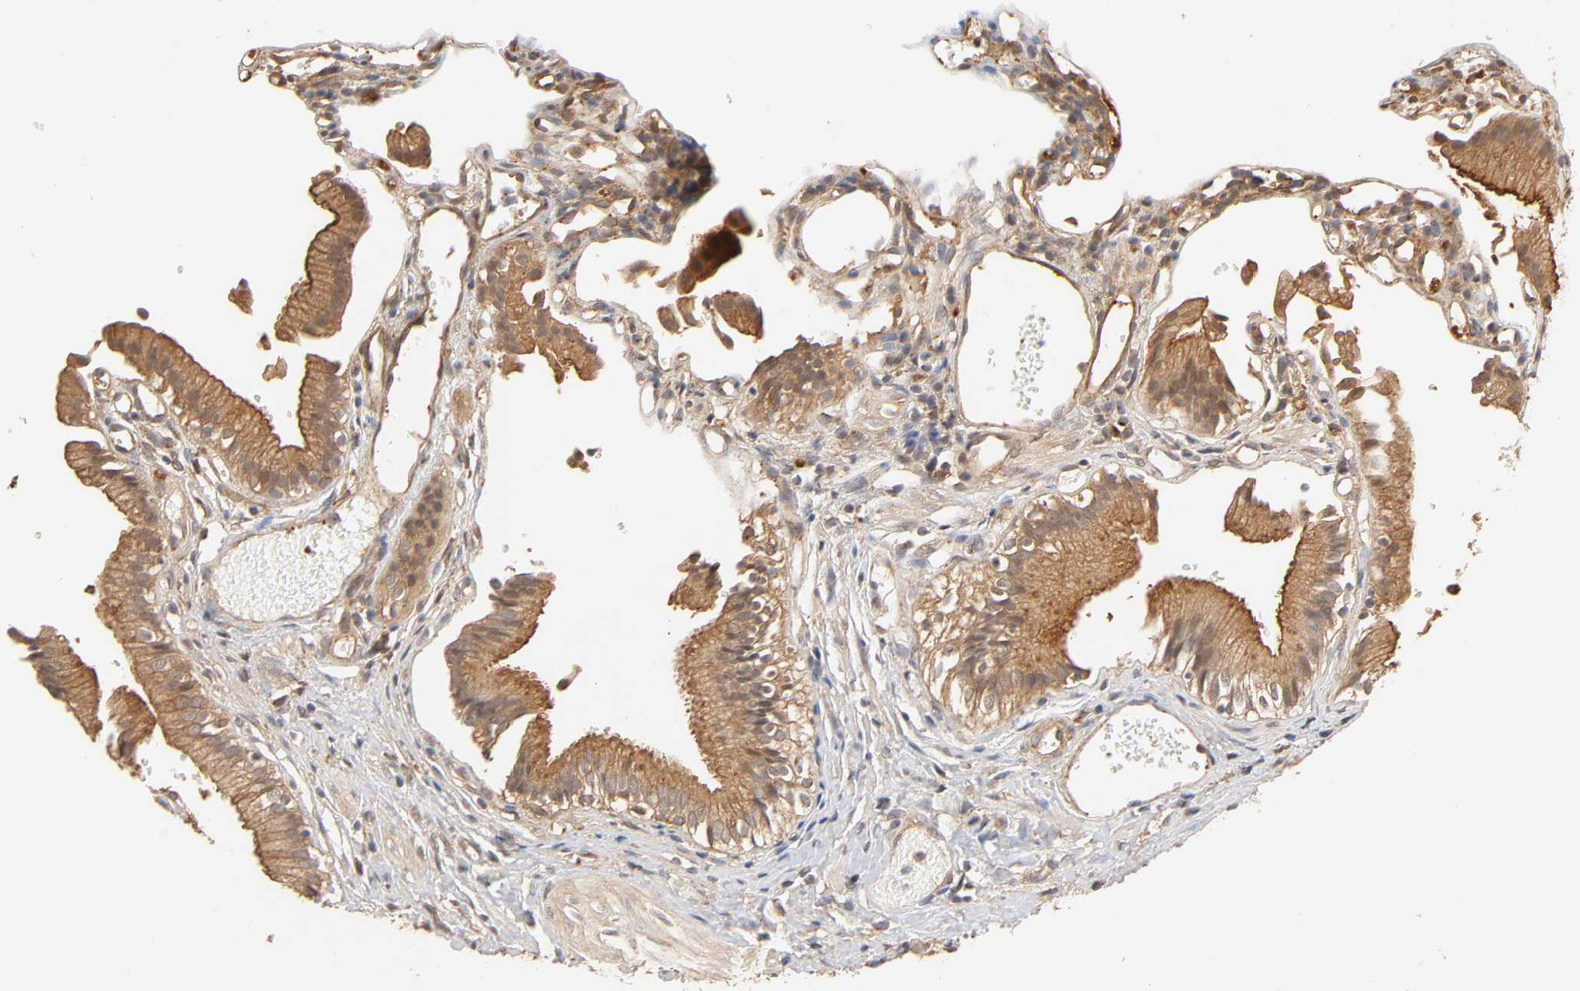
{"staining": {"intensity": "strong", "quantity": ">75%", "location": "cytoplasmic/membranous"}, "tissue": "gallbladder", "cell_type": "Glandular cells", "image_type": "normal", "snomed": [{"axis": "morphology", "description": "Normal tissue, NOS"}, {"axis": "topography", "description": "Gallbladder"}], "caption": "Protein expression analysis of normal gallbladder shows strong cytoplasmic/membranous positivity in approximately >75% of glandular cells. (Brightfield microscopy of DAB IHC at high magnification).", "gene": "EPS8", "patient": {"sex": "male", "age": 65}}